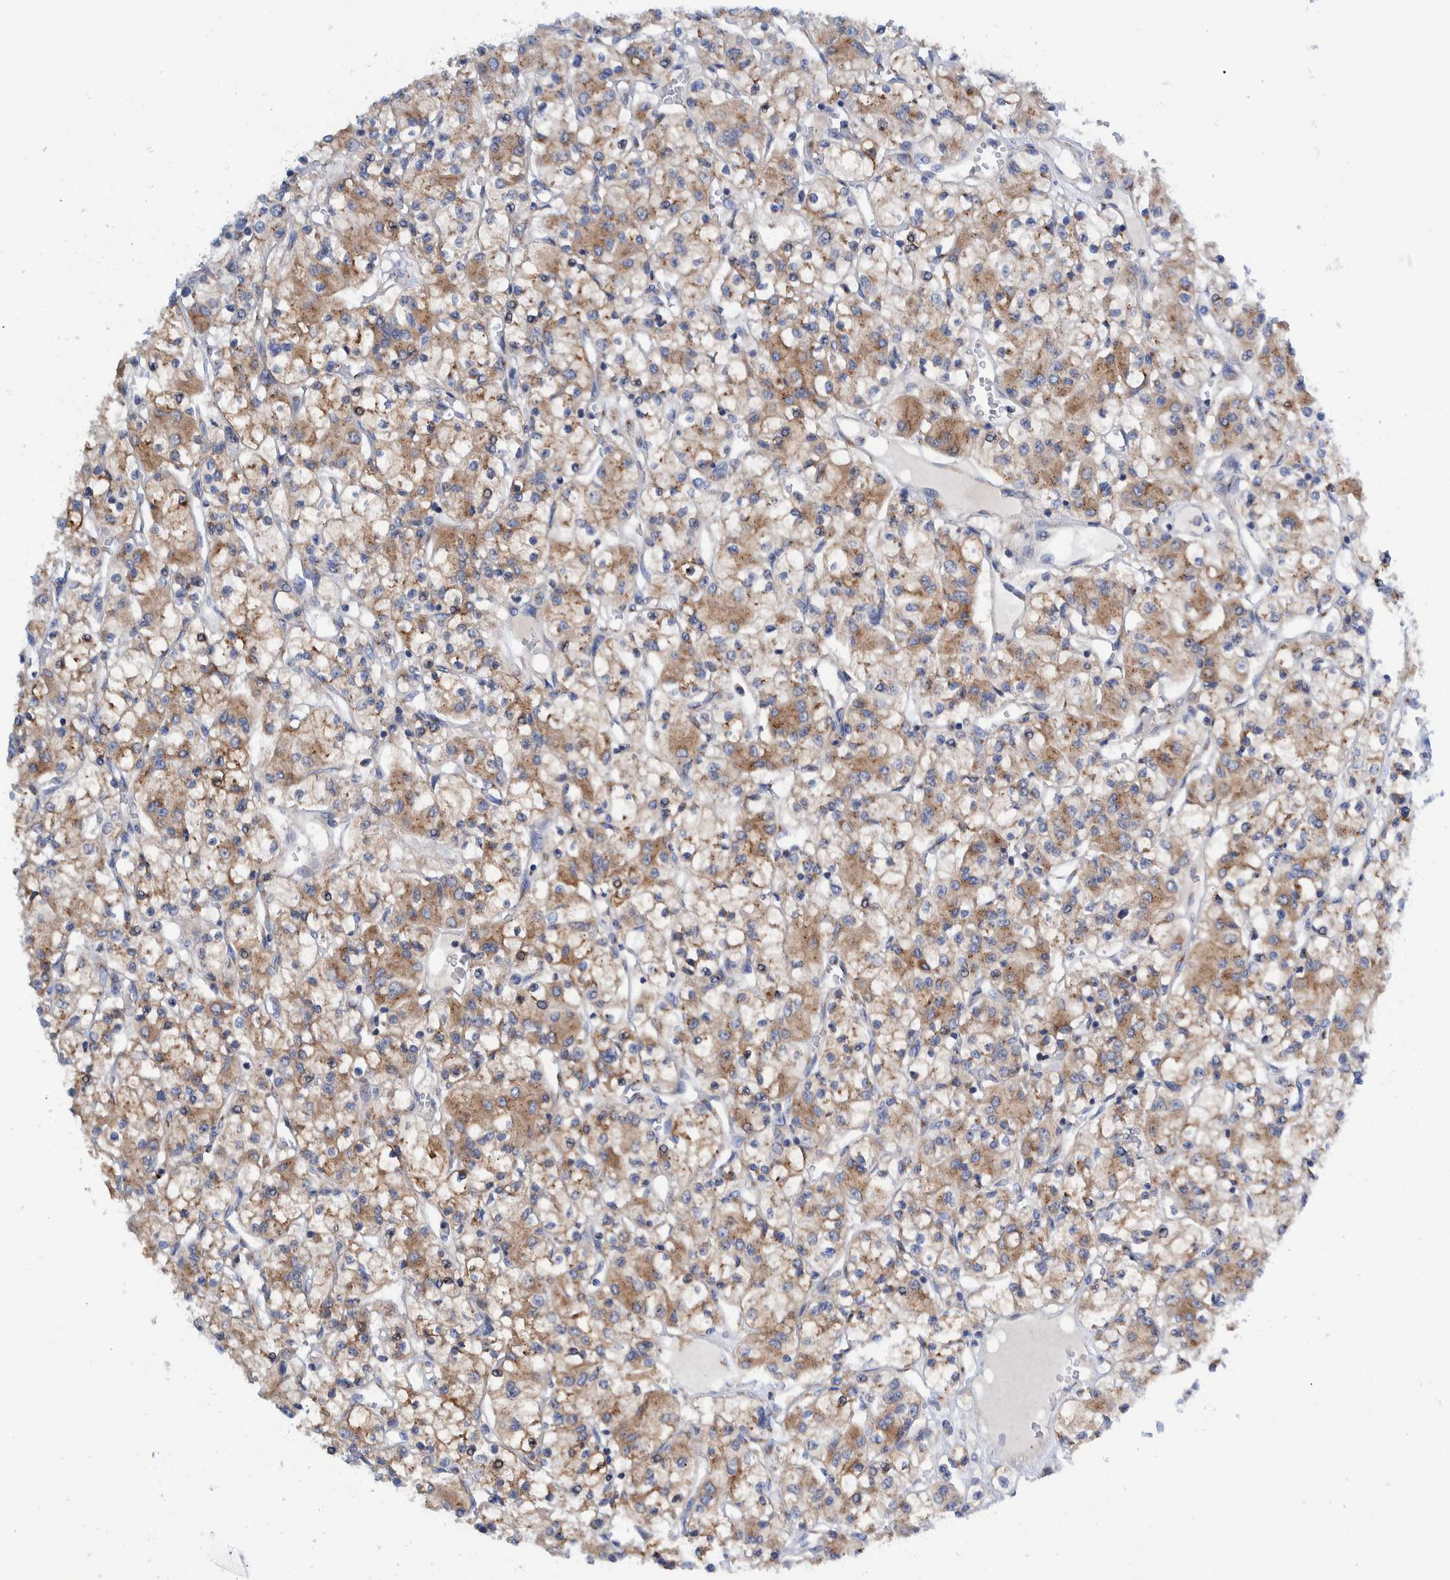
{"staining": {"intensity": "moderate", "quantity": "25%-75%", "location": "cytoplasmic/membranous"}, "tissue": "renal cancer", "cell_type": "Tumor cells", "image_type": "cancer", "snomed": [{"axis": "morphology", "description": "Adenocarcinoma, NOS"}, {"axis": "topography", "description": "Kidney"}], "caption": "A medium amount of moderate cytoplasmic/membranous staining is present in approximately 25%-75% of tumor cells in adenocarcinoma (renal) tissue. Using DAB (brown) and hematoxylin (blue) stains, captured at high magnification using brightfield microscopy.", "gene": "TRIM58", "patient": {"sex": "female", "age": 59}}